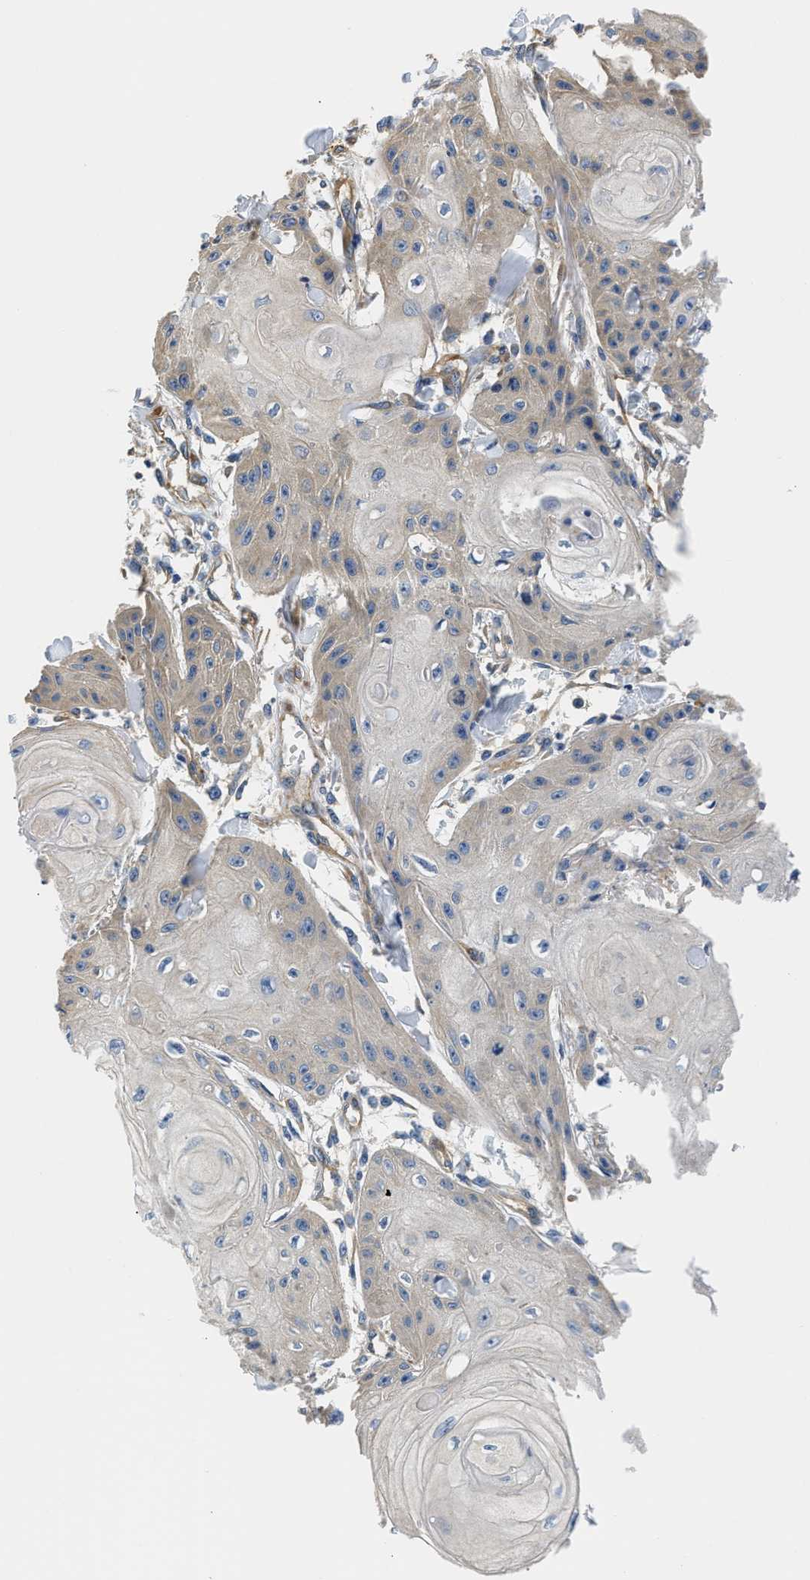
{"staining": {"intensity": "weak", "quantity": "25%-75%", "location": "cytoplasmic/membranous"}, "tissue": "skin cancer", "cell_type": "Tumor cells", "image_type": "cancer", "snomed": [{"axis": "morphology", "description": "Squamous cell carcinoma, NOS"}, {"axis": "topography", "description": "Skin"}], "caption": "Tumor cells demonstrate weak cytoplasmic/membranous staining in approximately 25%-75% of cells in squamous cell carcinoma (skin).", "gene": "CSDE1", "patient": {"sex": "male", "age": 74}}